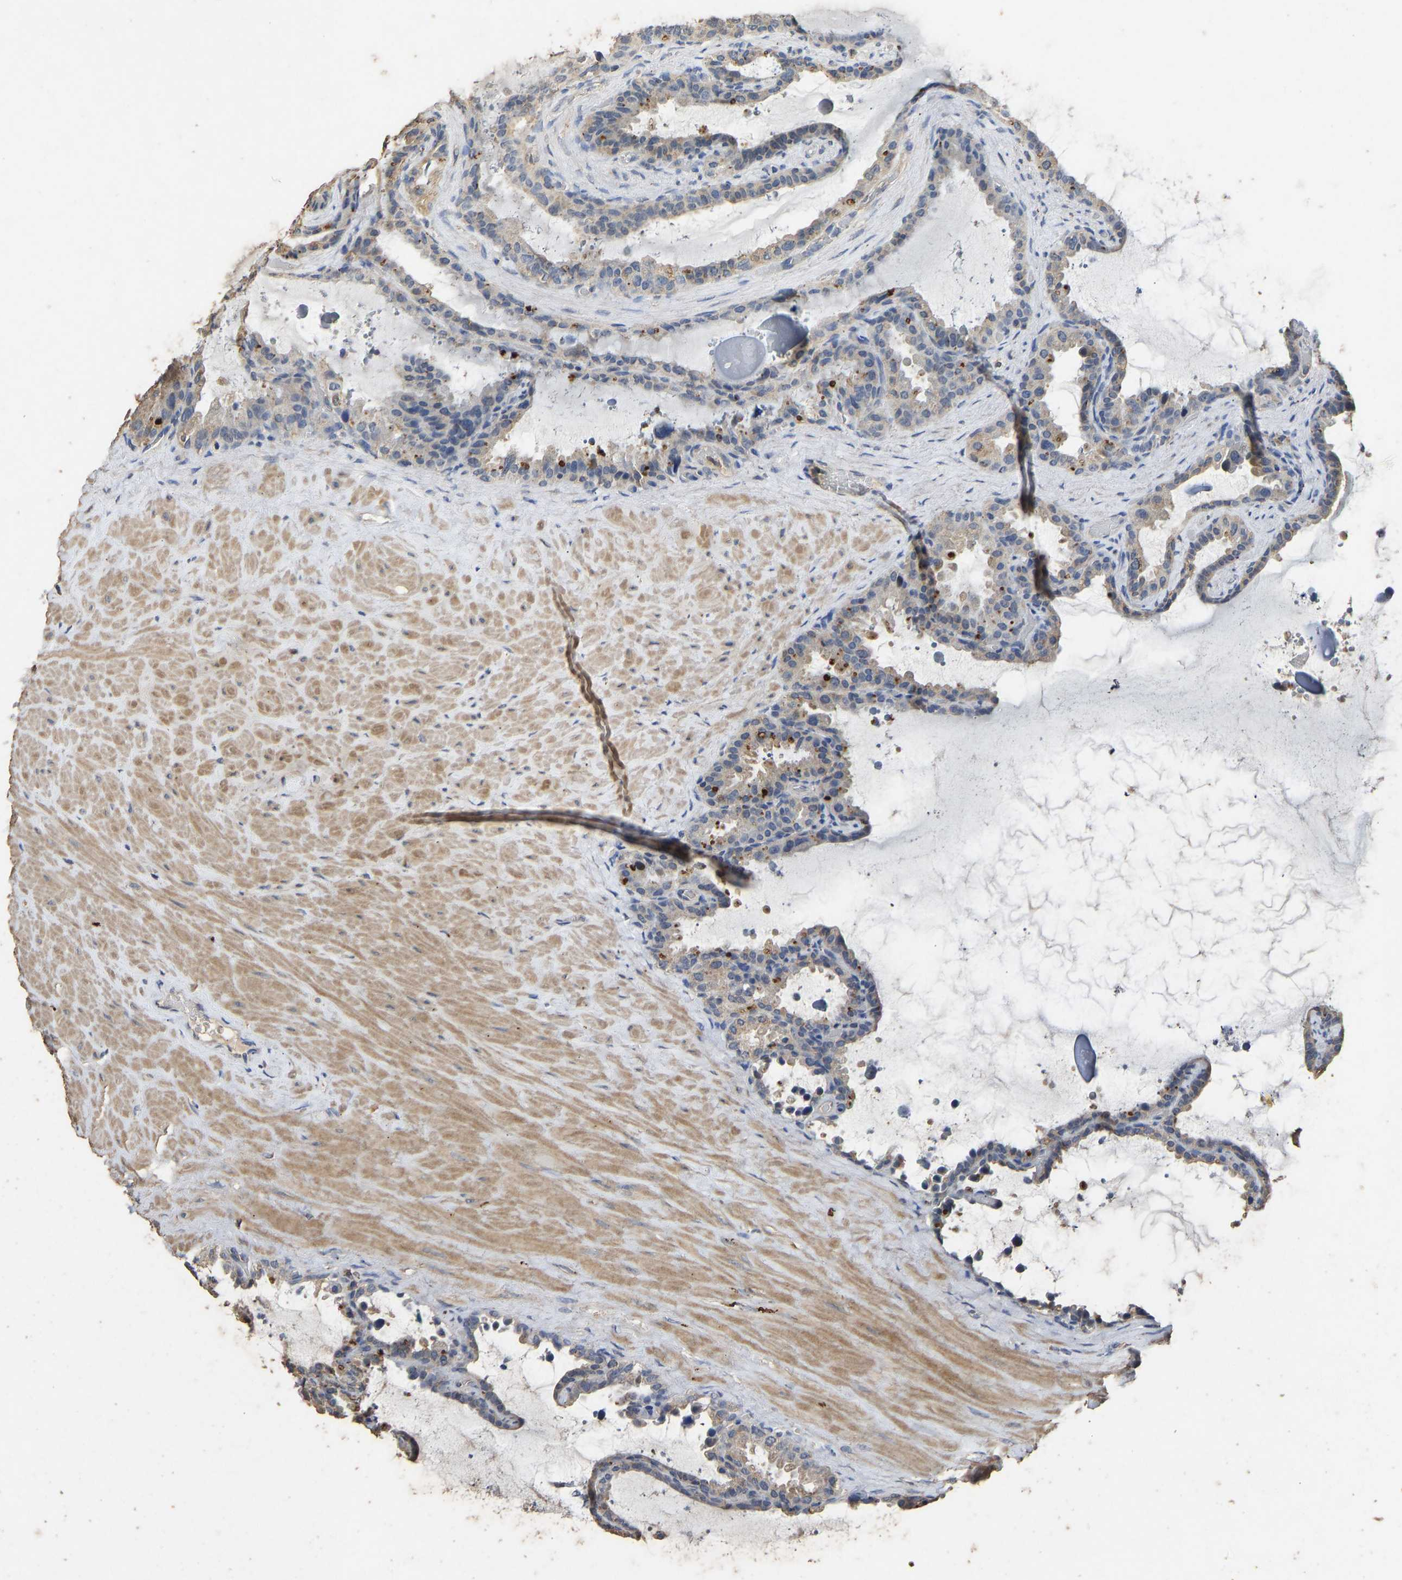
{"staining": {"intensity": "weak", "quantity": ">75%", "location": "cytoplasmic/membranous"}, "tissue": "seminal vesicle", "cell_type": "Glandular cells", "image_type": "normal", "snomed": [{"axis": "morphology", "description": "Normal tissue, NOS"}, {"axis": "topography", "description": "Seminal veicle"}], "caption": "Immunohistochemical staining of unremarkable seminal vesicle demonstrates >75% levels of weak cytoplasmic/membranous protein expression in approximately >75% of glandular cells.", "gene": "CIDEC", "patient": {"sex": "male", "age": 46}}